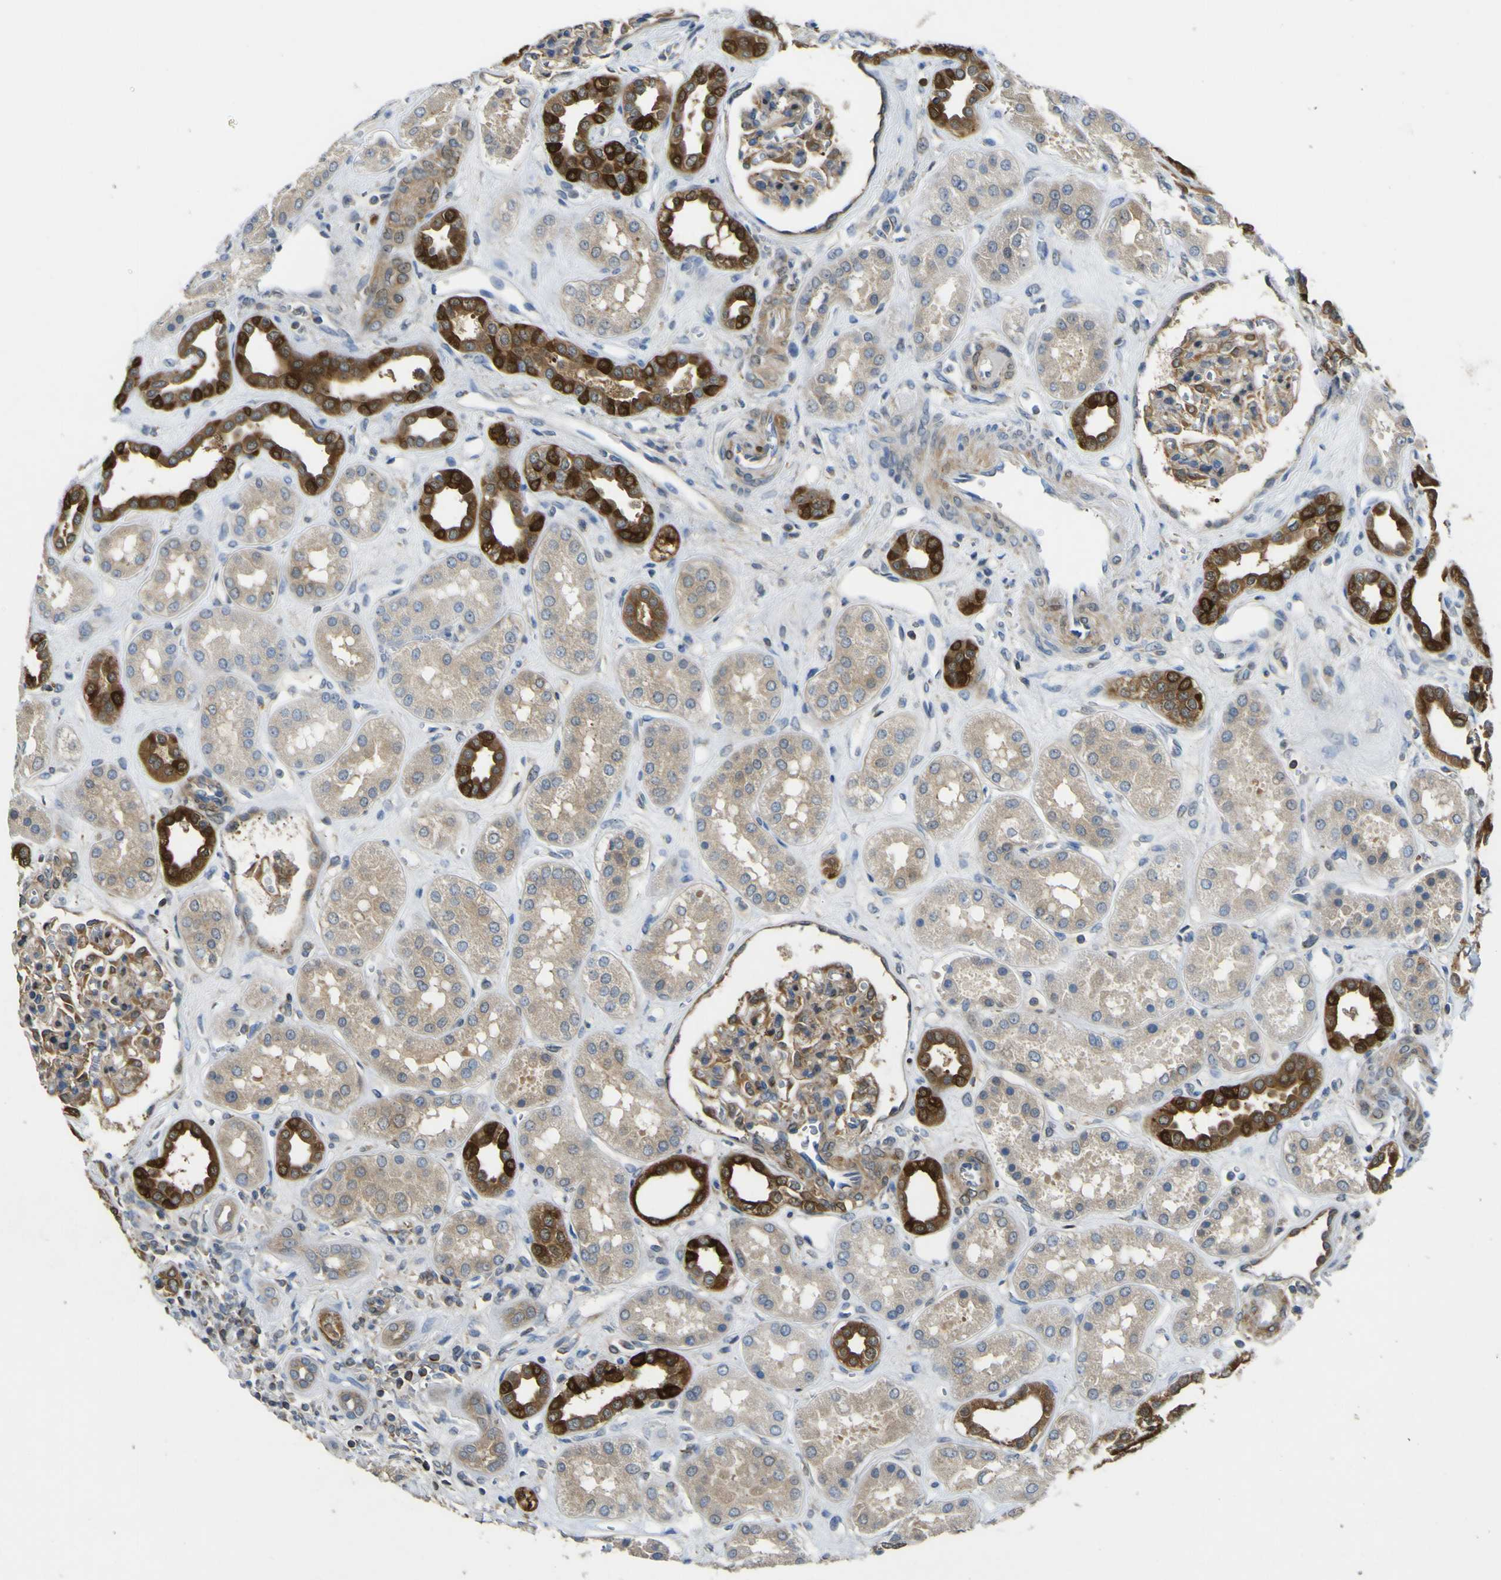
{"staining": {"intensity": "moderate", "quantity": "25%-75%", "location": "cytoplasmic/membranous"}, "tissue": "kidney", "cell_type": "Cells in glomeruli", "image_type": "normal", "snomed": [{"axis": "morphology", "description": "Normal tissue, NOS"}, {"axis": "topography", "description": "Kidney"}], "caption": "A micrograph showing moderate cytoplasmic/membranous expression in about 25%-75% of cells in glomeruli in unremarkable kidney, as visualized by brown immunohistochemical staining.", "gene": "EML2", "patient": {"sex": "male", "age": 59}}